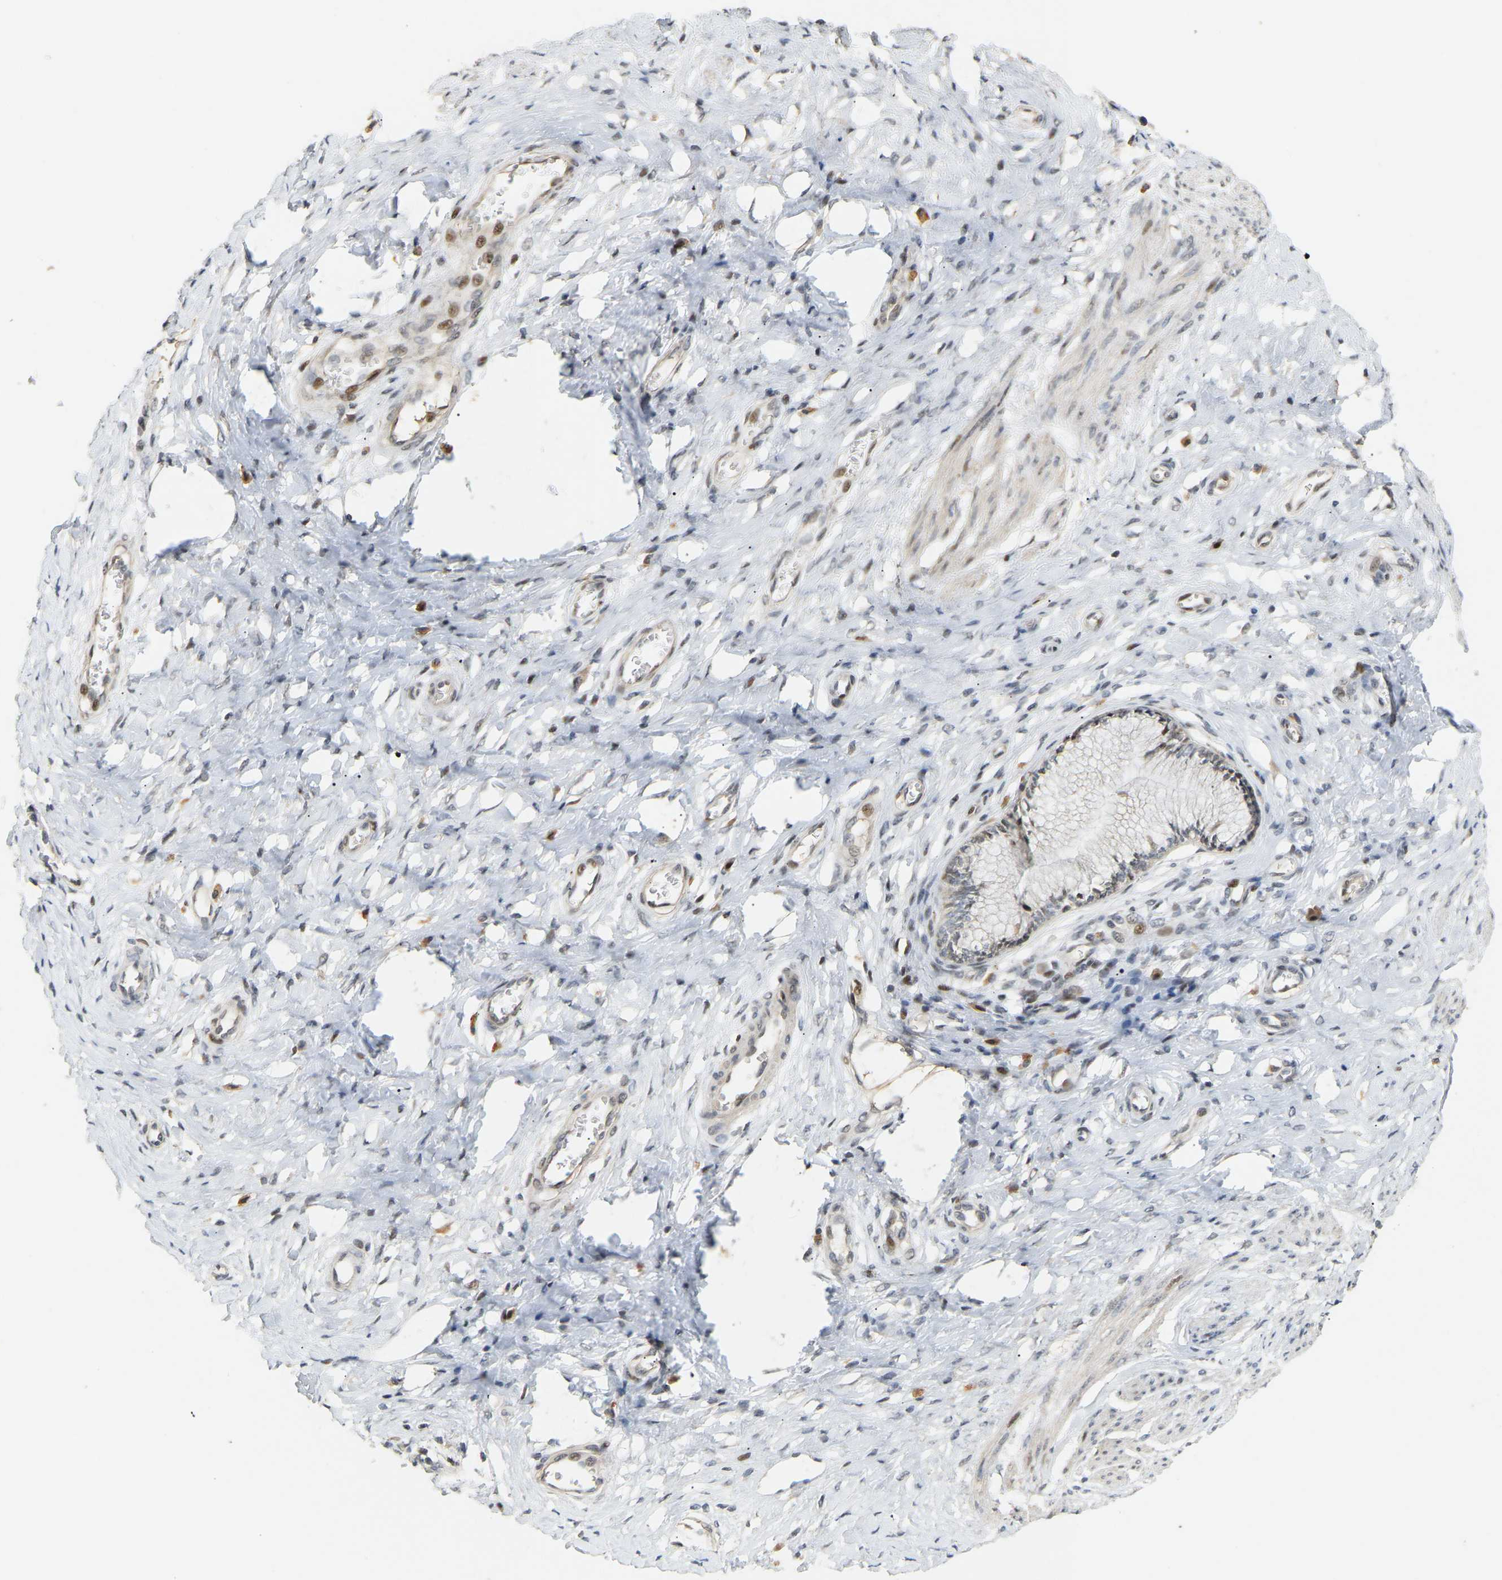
{"staining": {"intensity": "negative", "quantity": "none", "location": "none"}, "tissue": "cervix", "cell_type": "Glandular cells", "image_type": "normal", "snomed": [{"axis": "morphology", "description": "Normal tissue, NOS"}, {"axis": "topography", "description": "Cervix"}], "caption": "Micrograph shows no significant protein positivity in glandular cells of normal cervix. (DAB immunohistochemistry (IHC) visualized using brightfield microscopy, high magnification).", "gene": "PTPN4", "patient": {"sex": "female", "age": 55}}